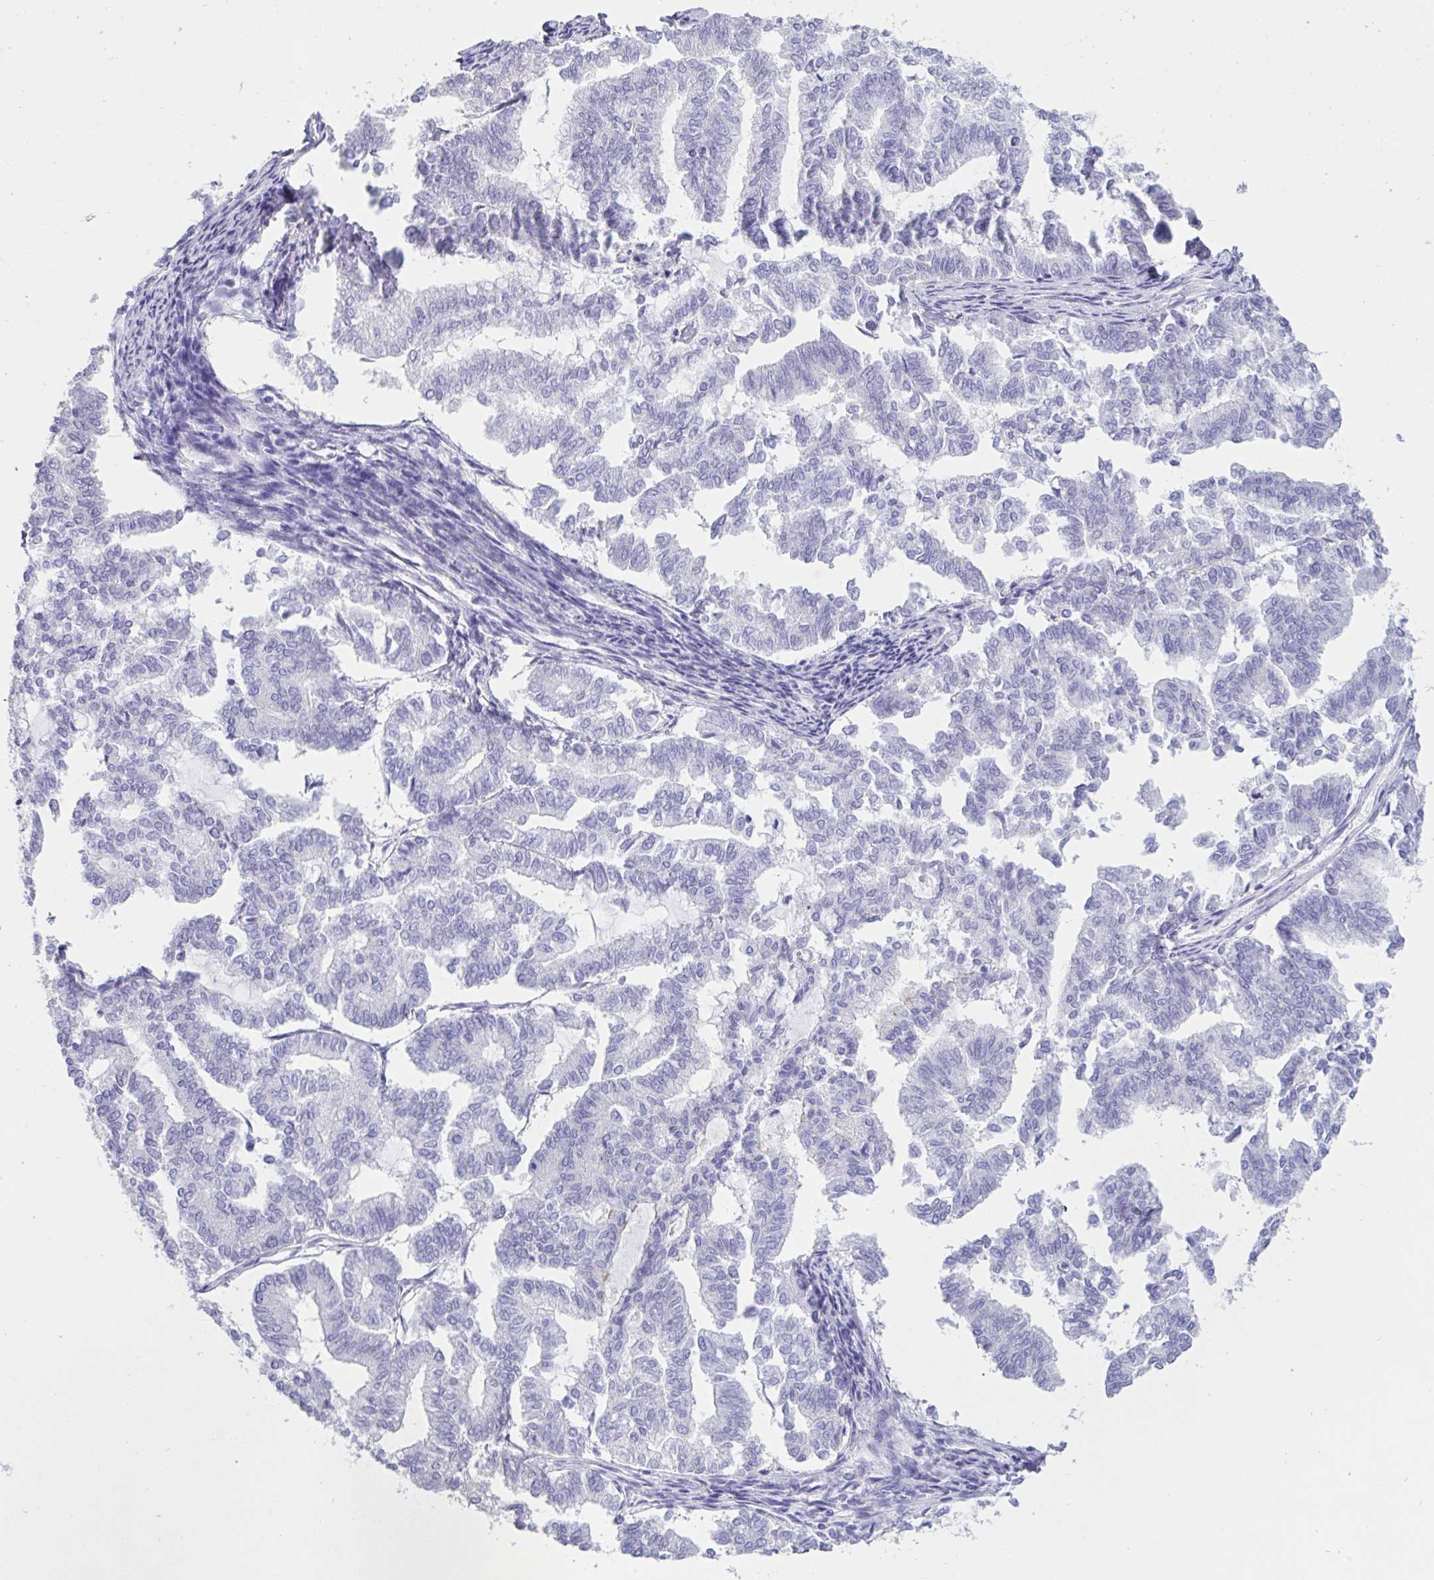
{"staining": {"intensity": "negative", "quantity": "none", "location": "none"}, "tissue": "endometrial cancer", "cell_type": "Tumor cells", "image_type": "cancer", "snomed": [{"axis": "morphology", "description": "Adenocarcinoma, NOS"}, {"axis": "topography", "description": "Endometrium"}], "caption": "Endometrial adenocarcinoma was stained to show a protein in brown. There is no significant staining in tumor cells.", "gene": "TNNC1", "patient": {"sex": "female", "age": 79}}